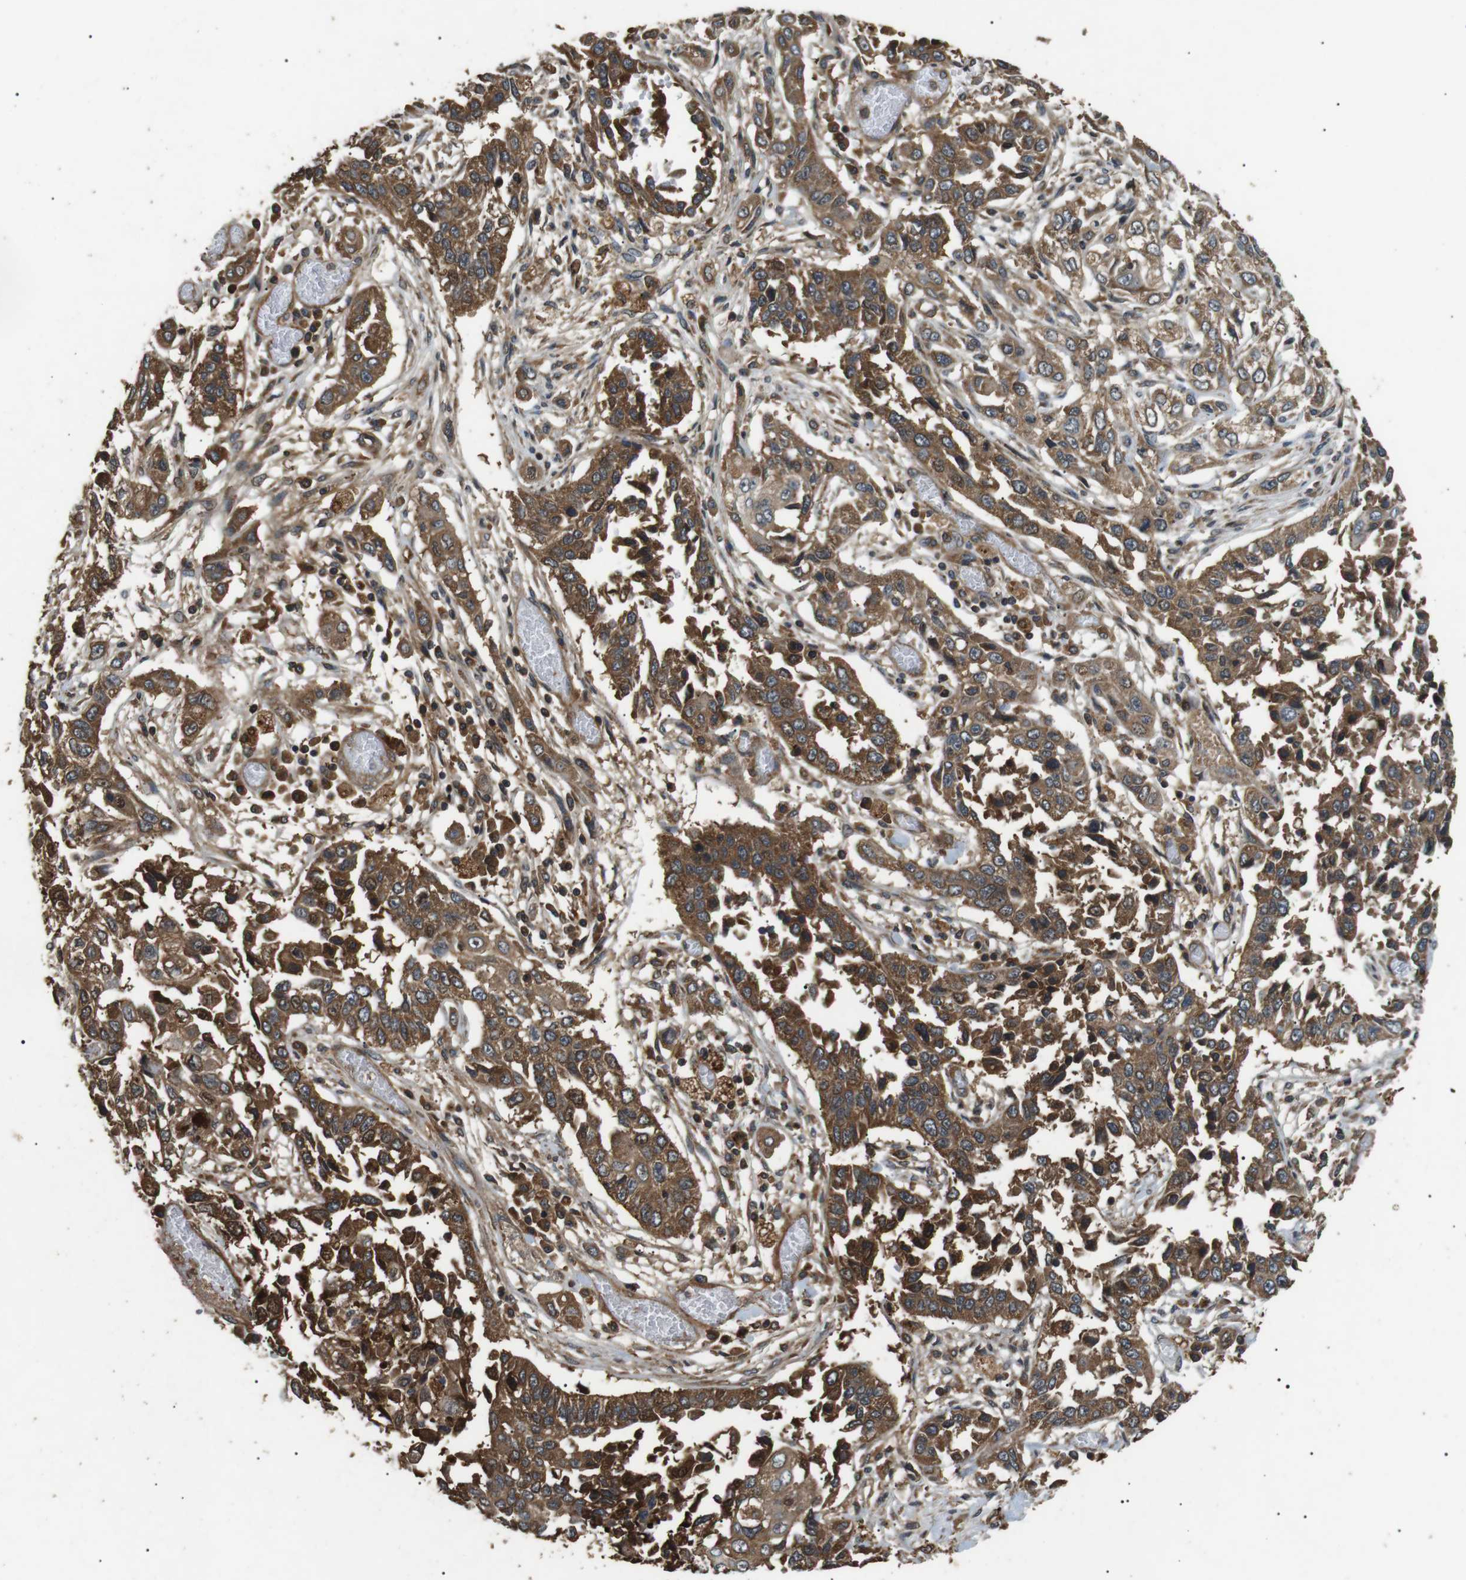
{"staining": {"intensity": "moderate", "quantity": ">75%", "location": "cytoplasmic/membranous"}, "tissue": "lung cancer", "cell_type": "Tumor cells", "image_type": "cancer", "snomed": [{"axis": "morphology", "description": "Squamous cell carcinoma, NOS"}, {"axis": "topography", "description": "Lung"}], "caption": "Lung squamous cell carcinoma stained with a protein marker displays moderate staining in tumor cells.", "gene": "TBC1D15", "patient": {"sex": "male", "age": 71}}